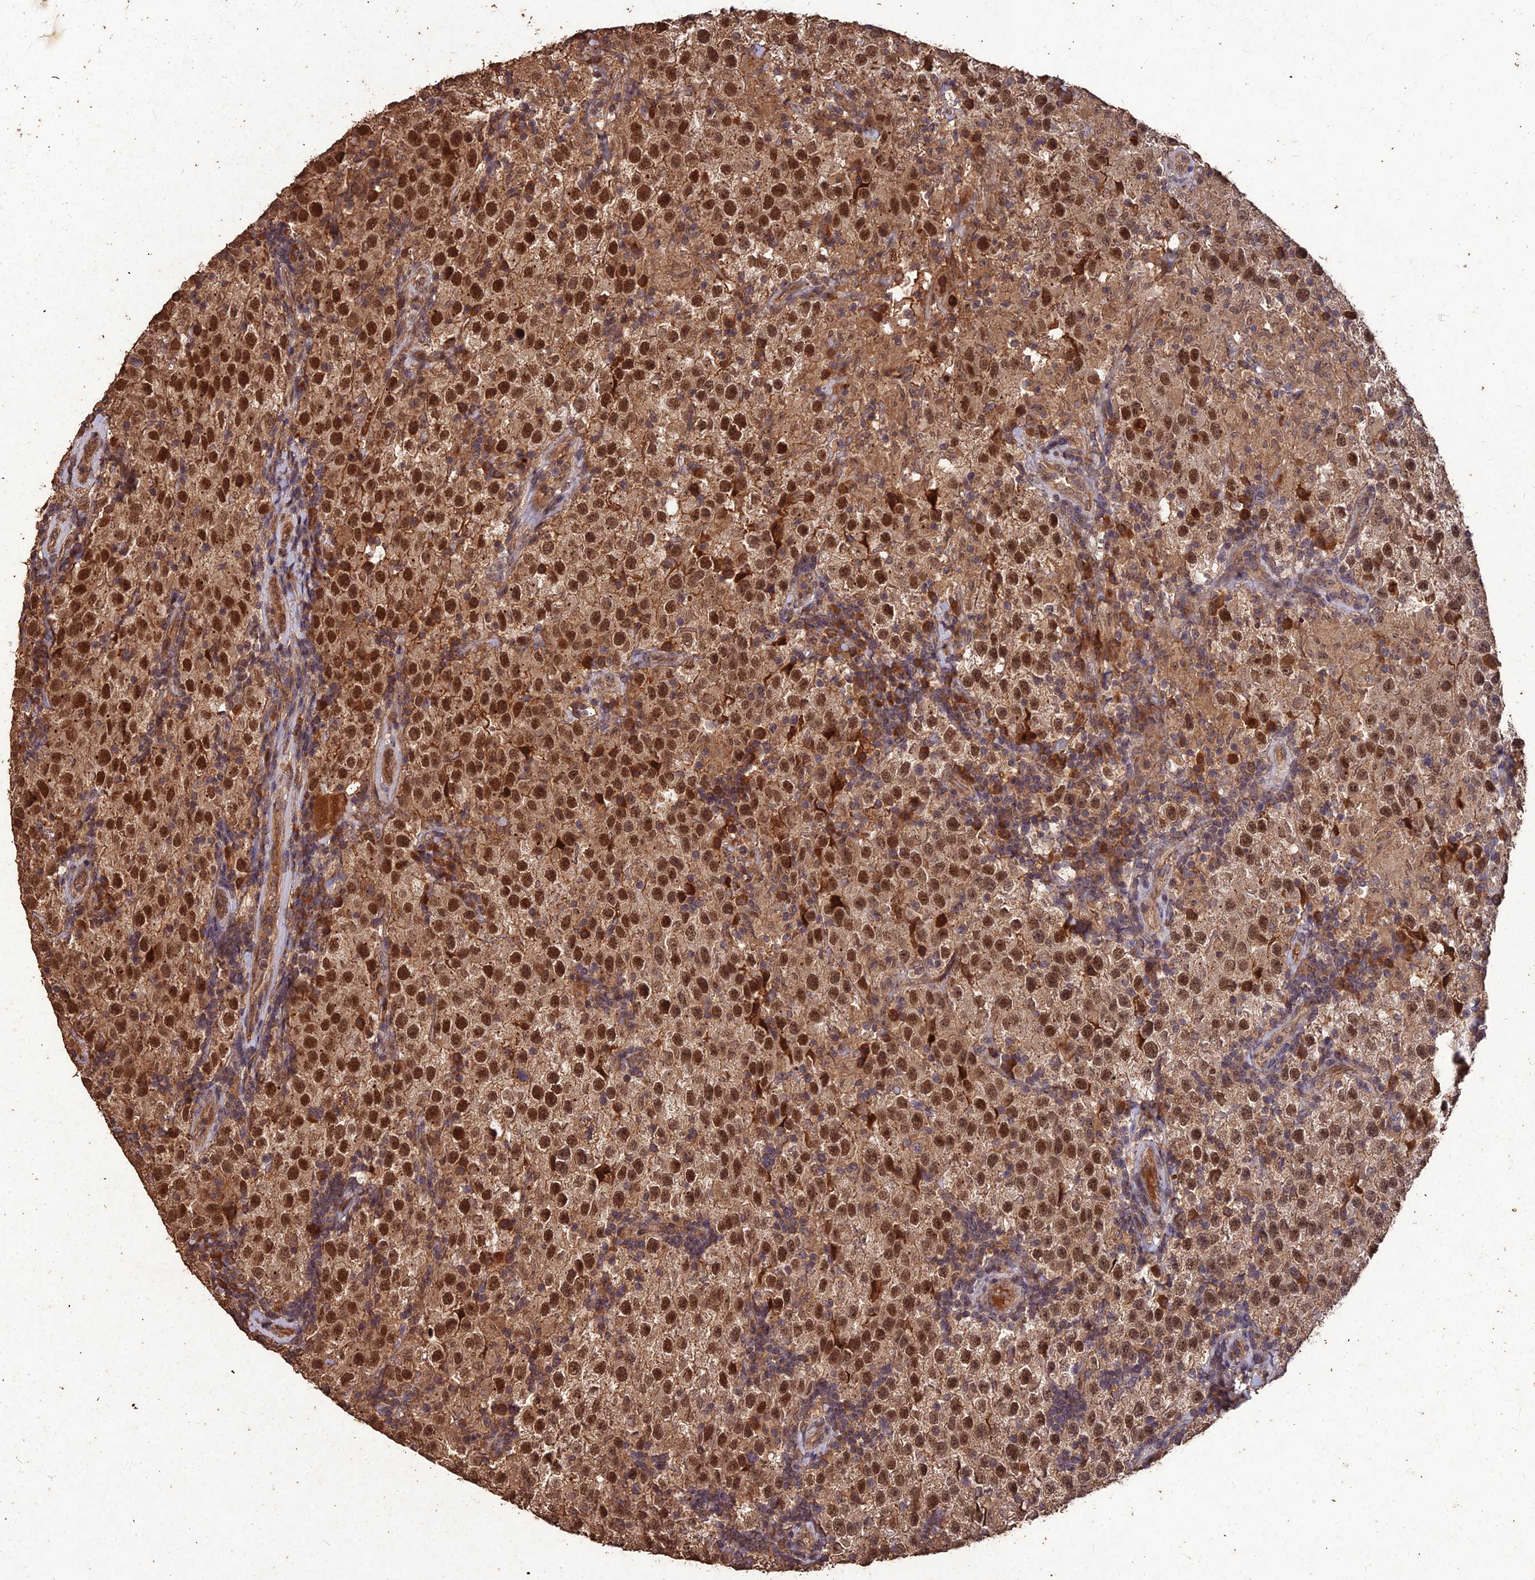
{"staining": {"intensity": "strong", "quantity": ">75%", "location": "nuclear"}, "tissue": "testis cancer", "cell_type": "Tumor cells", "image_type": "cancer", "snomed": [{"axis": "morphology", "description": "Seminoma, NOS"}, {"axis": "morphology", "description": "Carcinoma, Embryonal, NOS"}, {"axis": "topography", "description": "Testis"}], "caption": "Protein analysis of testis embryonal carcinoma tissue exhibits strong nuclear expression in about >75% of tumor cells.", "gene": "SYMPK", "patient": {"sex": "male", "age": 41}}